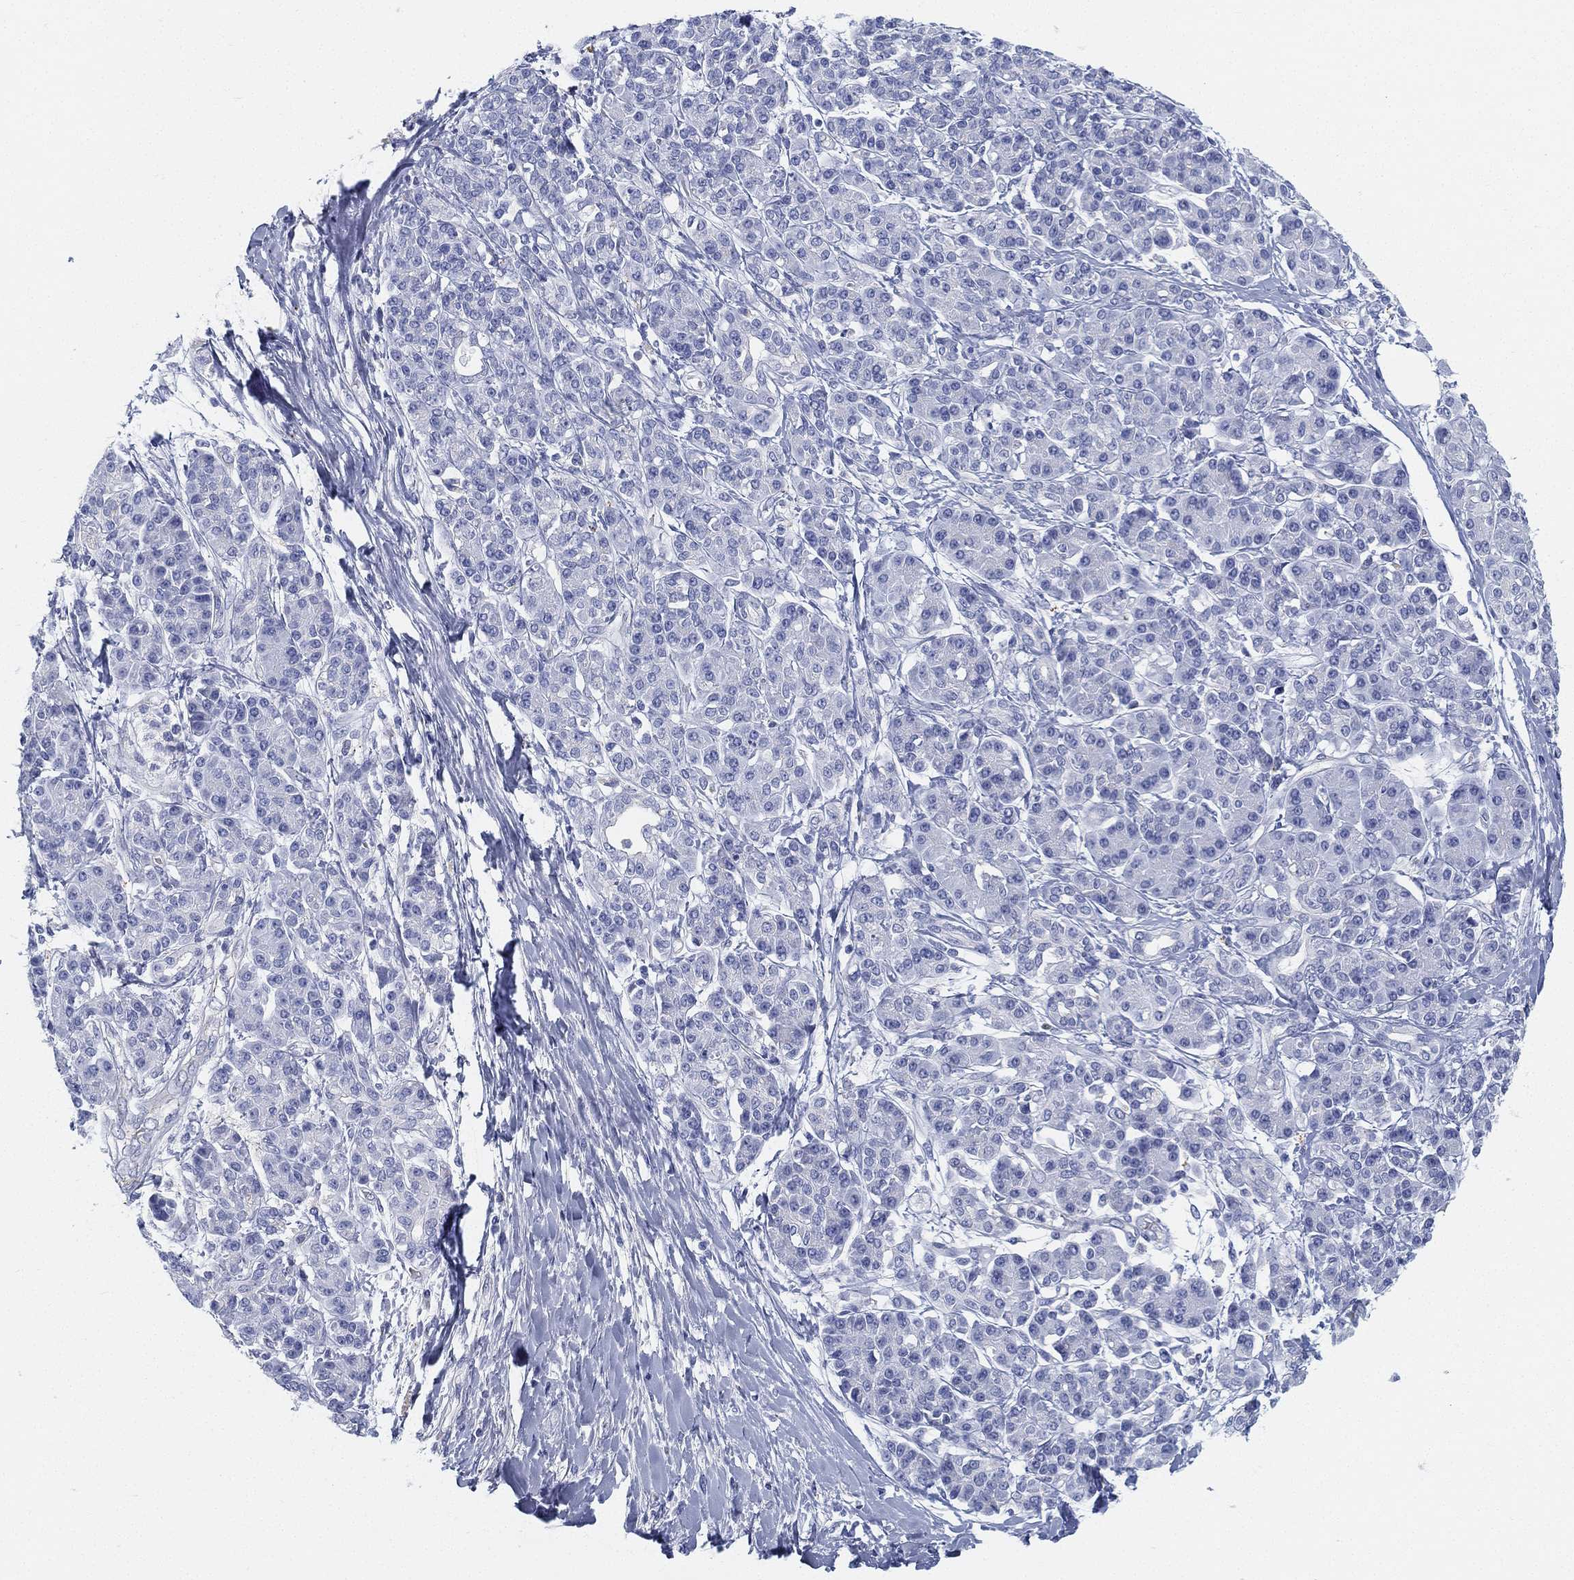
{"staining": {"intensity": "negative", "quantity": "none", "location": "none"}, "tissue": "pancreatic cancer", "cell_type": "Tumor cells", "image_type": "cancer", "snomed": [{"axis": "morphology", "description": "Adenocarcinoma, NOS"}, {"axis": "topography", "description": "Pancreas"}], "caption": "A photomicrograph of pancreatic cancer (adenocarcinoma) stained for a protein exhibits no brown staining in tumor cells.", "gene": "GPR61", "patient": {"sex": "female", "age": 56}}